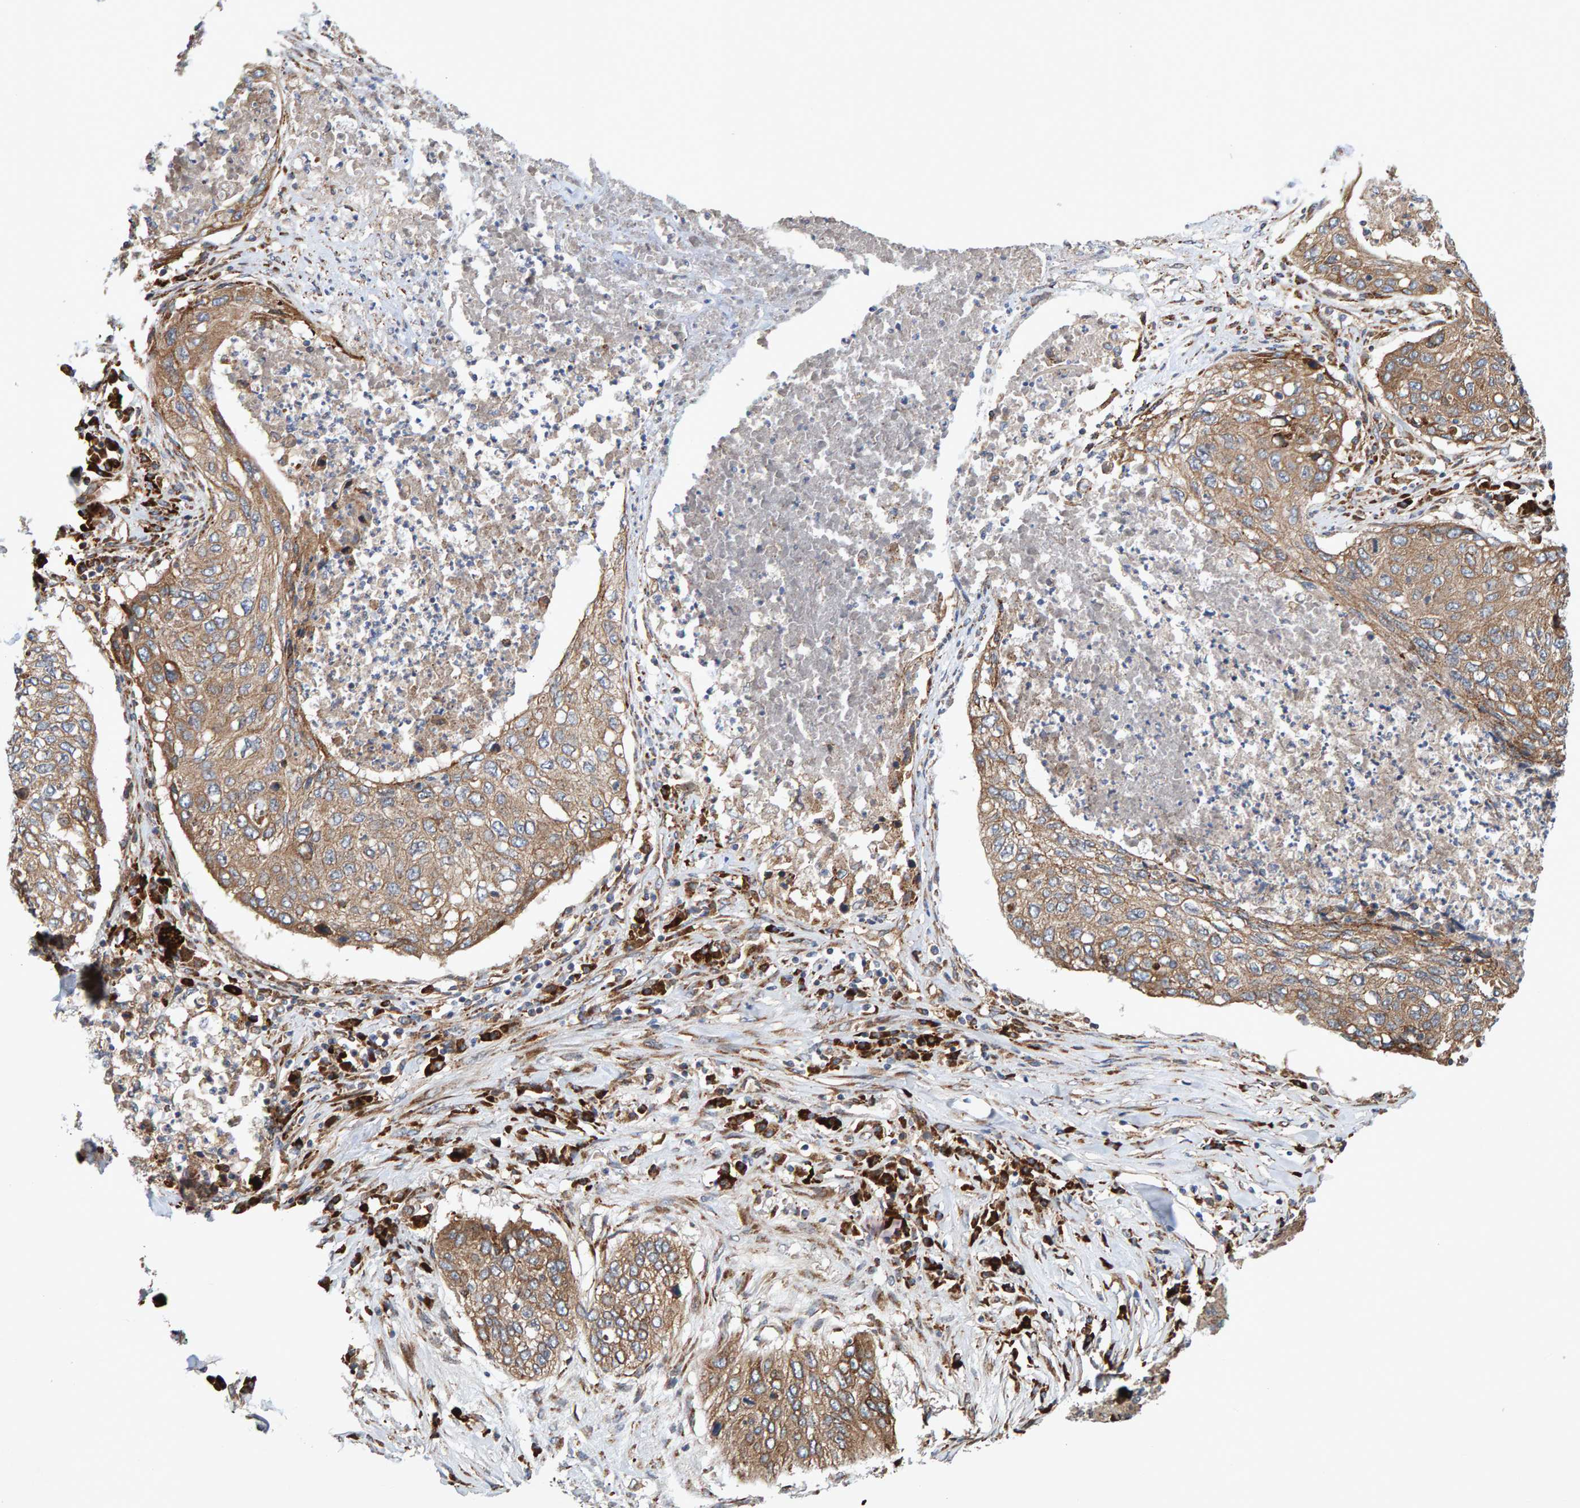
{"staining": {"intensity": "weak", "quantity": ">75%", "location": "cytoplasmic/membranous"}, "tissue": "lung cancer", "cell_type": "Tumor cells", "image_type": "cancer", "snomed": [{"axis": "morphology", "description": "Squamous cell carcinoma, NOS"}, {"axis": "topography", "description": "Lung"}], "caption": "IHC histopathology image of human squamous cell carcinoma (lung) stained for a protein (brown), which reveals low levels of weak cytoplasmic/membranous positivity in approximately >75% of tumor cells.", "gene": "KIAA0753", "patient": {"sex": "female", "age": 63}}